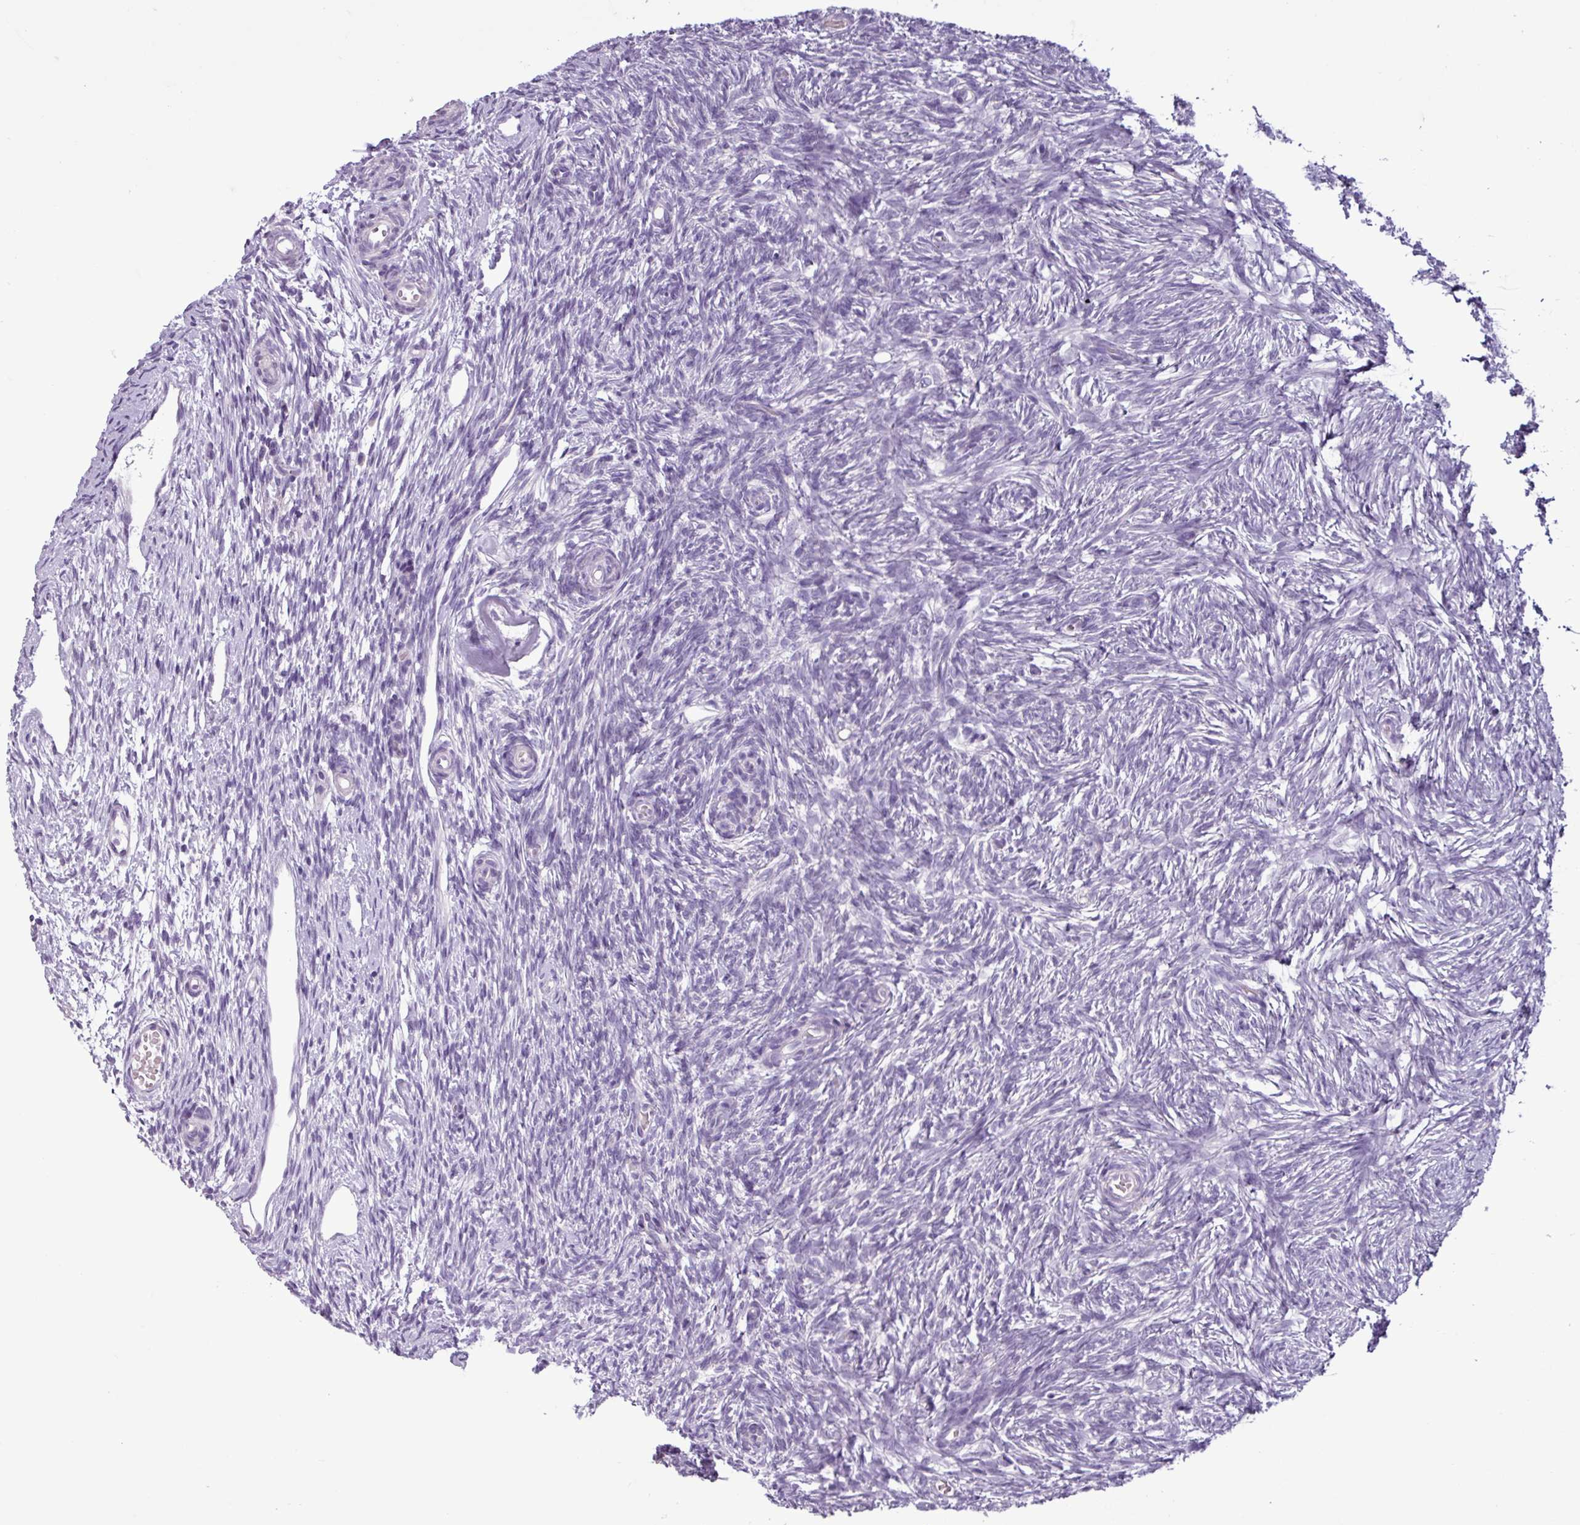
{"staining": {"intensity": "negative", "quantity": "none", "location": "none"}, "tissue": "ovary", "cell_type": "Follicle cells", "image_type": "normal", "snomed": [{"axis": "morphology", "description": "Normal tissue, NOS"}, {"axis": "topography", "description": "Ovary"}], "caption": "An IHC histopathology image of benign ovary is shown. There is no staining in follicle cells of ovary. (Stains: DAB immunohistochemistry with hematoxylin counter stain, Microscopy: brightfield microscopy at high magnification).", "gene": "C9orf24", "patient": {"sex": "female", "age": 51}}